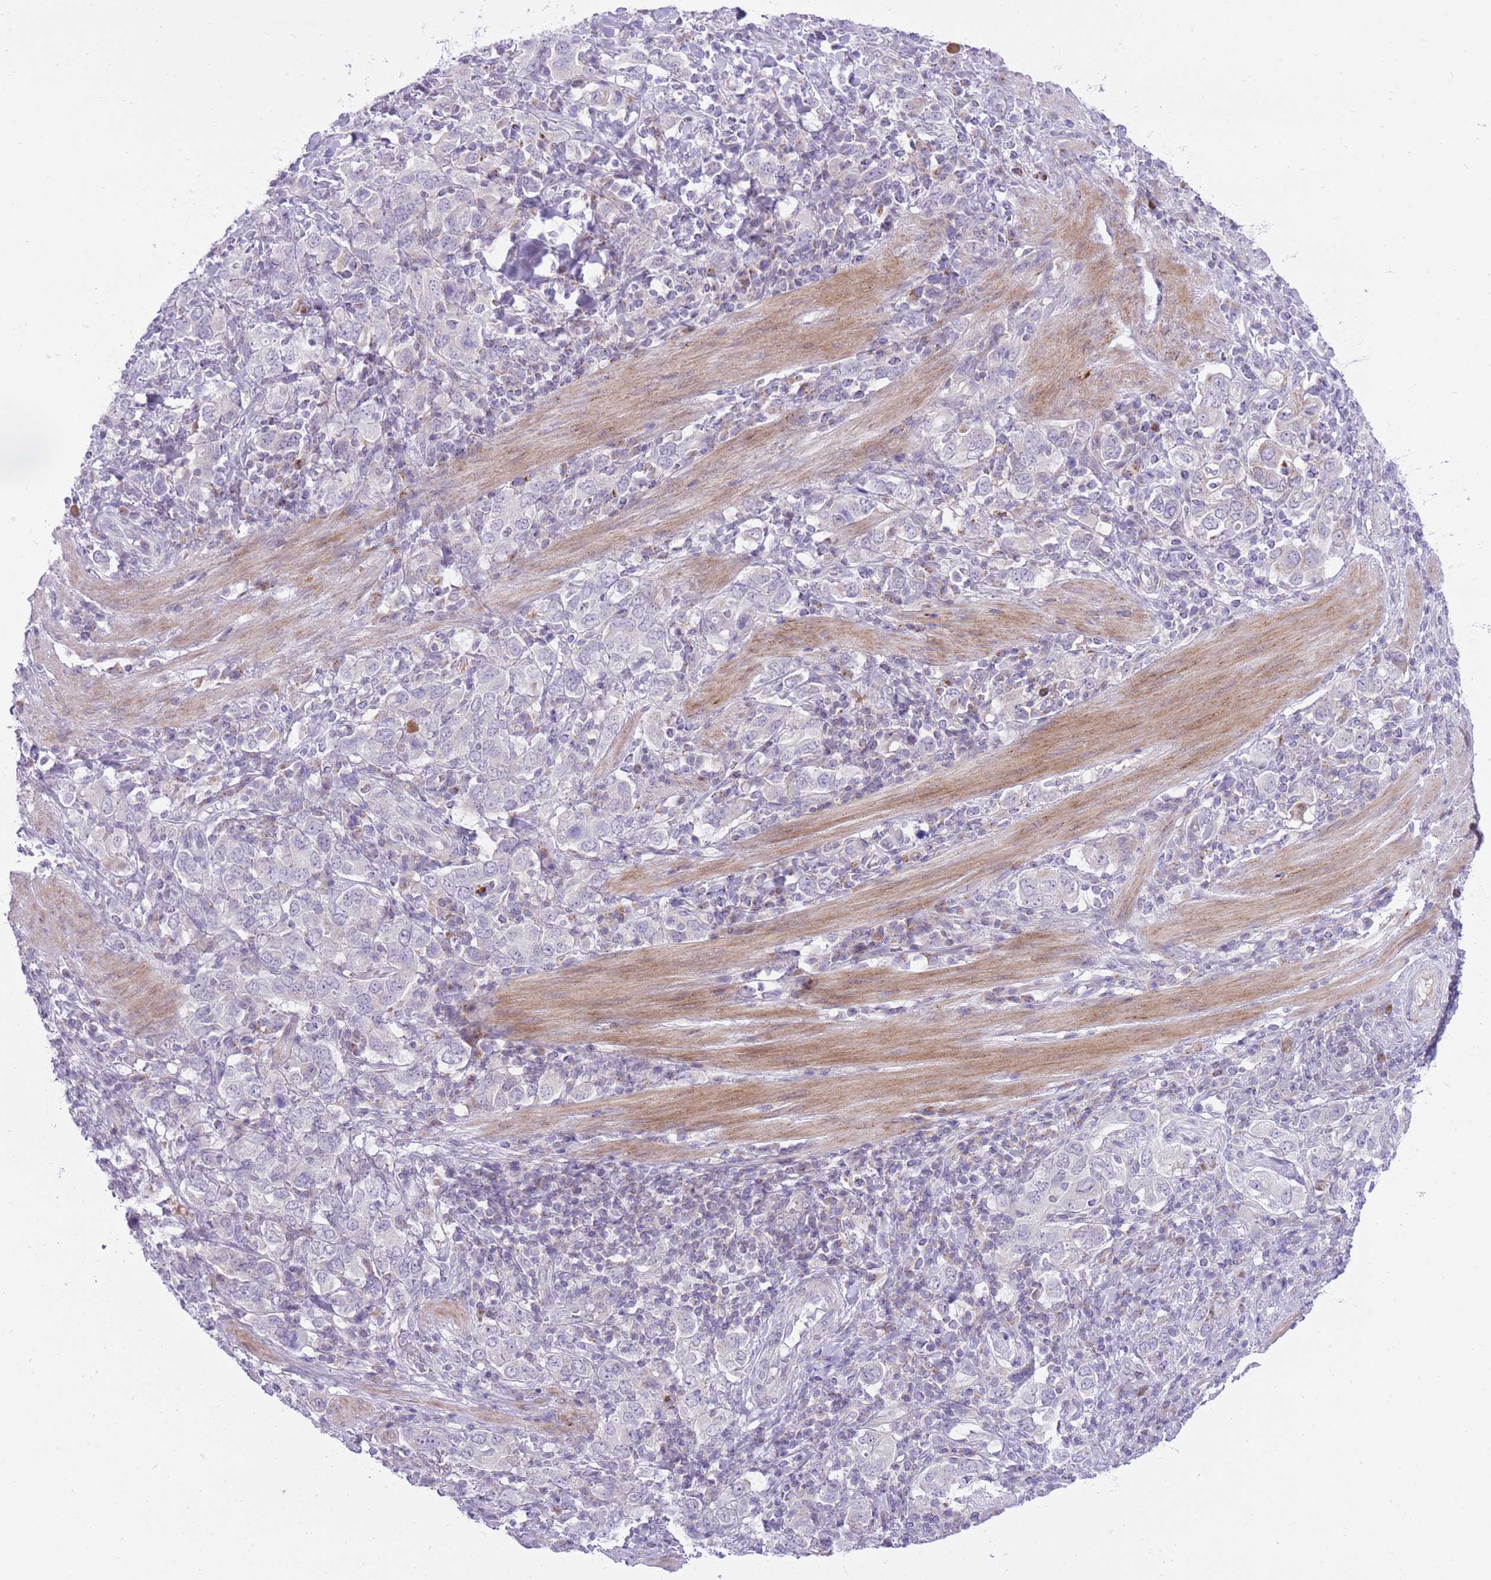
{"staining": {"intensity": "negative", "quantity": "none", "location": "none"}, "tissue": "stomach cancer", "cell_type": "Tumor cells", "image_type": "cancer", "snomed": [{"axis": "morphology", "description": "Adenocarcinoma, NOS"}, {"axis": "topography", "description": "Stomach, upper"}, {"axis": "topography", "description": "Stomach"}], "caption": "This is an immunohistochemistry (IHC) photomicrograph of human stomach cancer (adenocarcinoma). There is no positivity in tumor cells.", "gene": "DENND2D", "patient": {"sex": "male", "age": 62}}